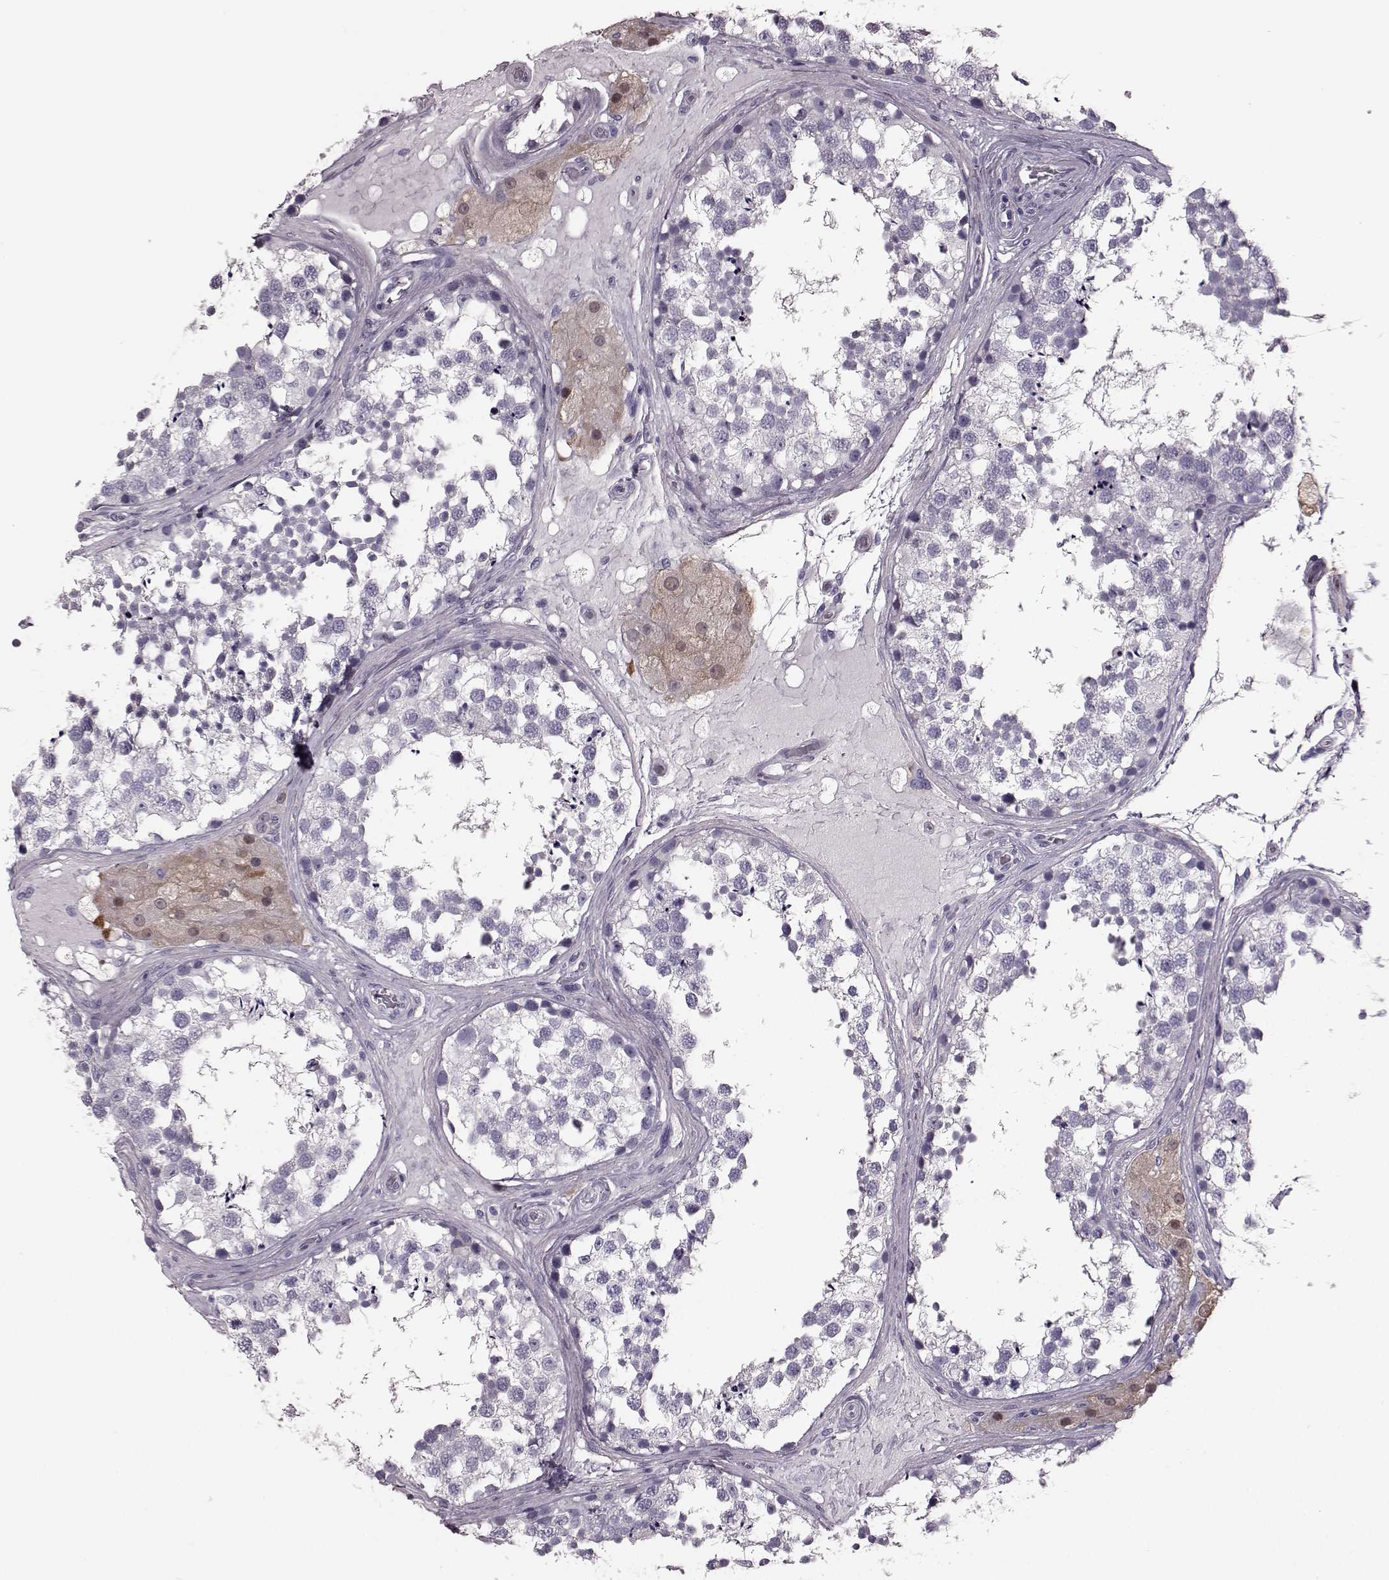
{"staining": {"intensity": "negative", "quantity": "none", "location": "none"}, "tissue": "testis", "cell_type": "Cells in seminiferous ducts", "image_type": "normal", "snomed": [{"axis": "morphology", "description": "Normal tissue, NOS"}, {"axis": "morphology", "description": "Seminoma, NOS"}, {"axis": "topography", "description": "Testis"}], "caption": "IHC micrograph of normal human testis stained for a protein (brown), which exhibits no staining in cells in seminiferous ducts. The staining is performed using DAB brown chromogen with nuclei counter-stained in using hematoxylin.", "gene": "SNTG1", "patient": {"sex": "male", "age": 65}}